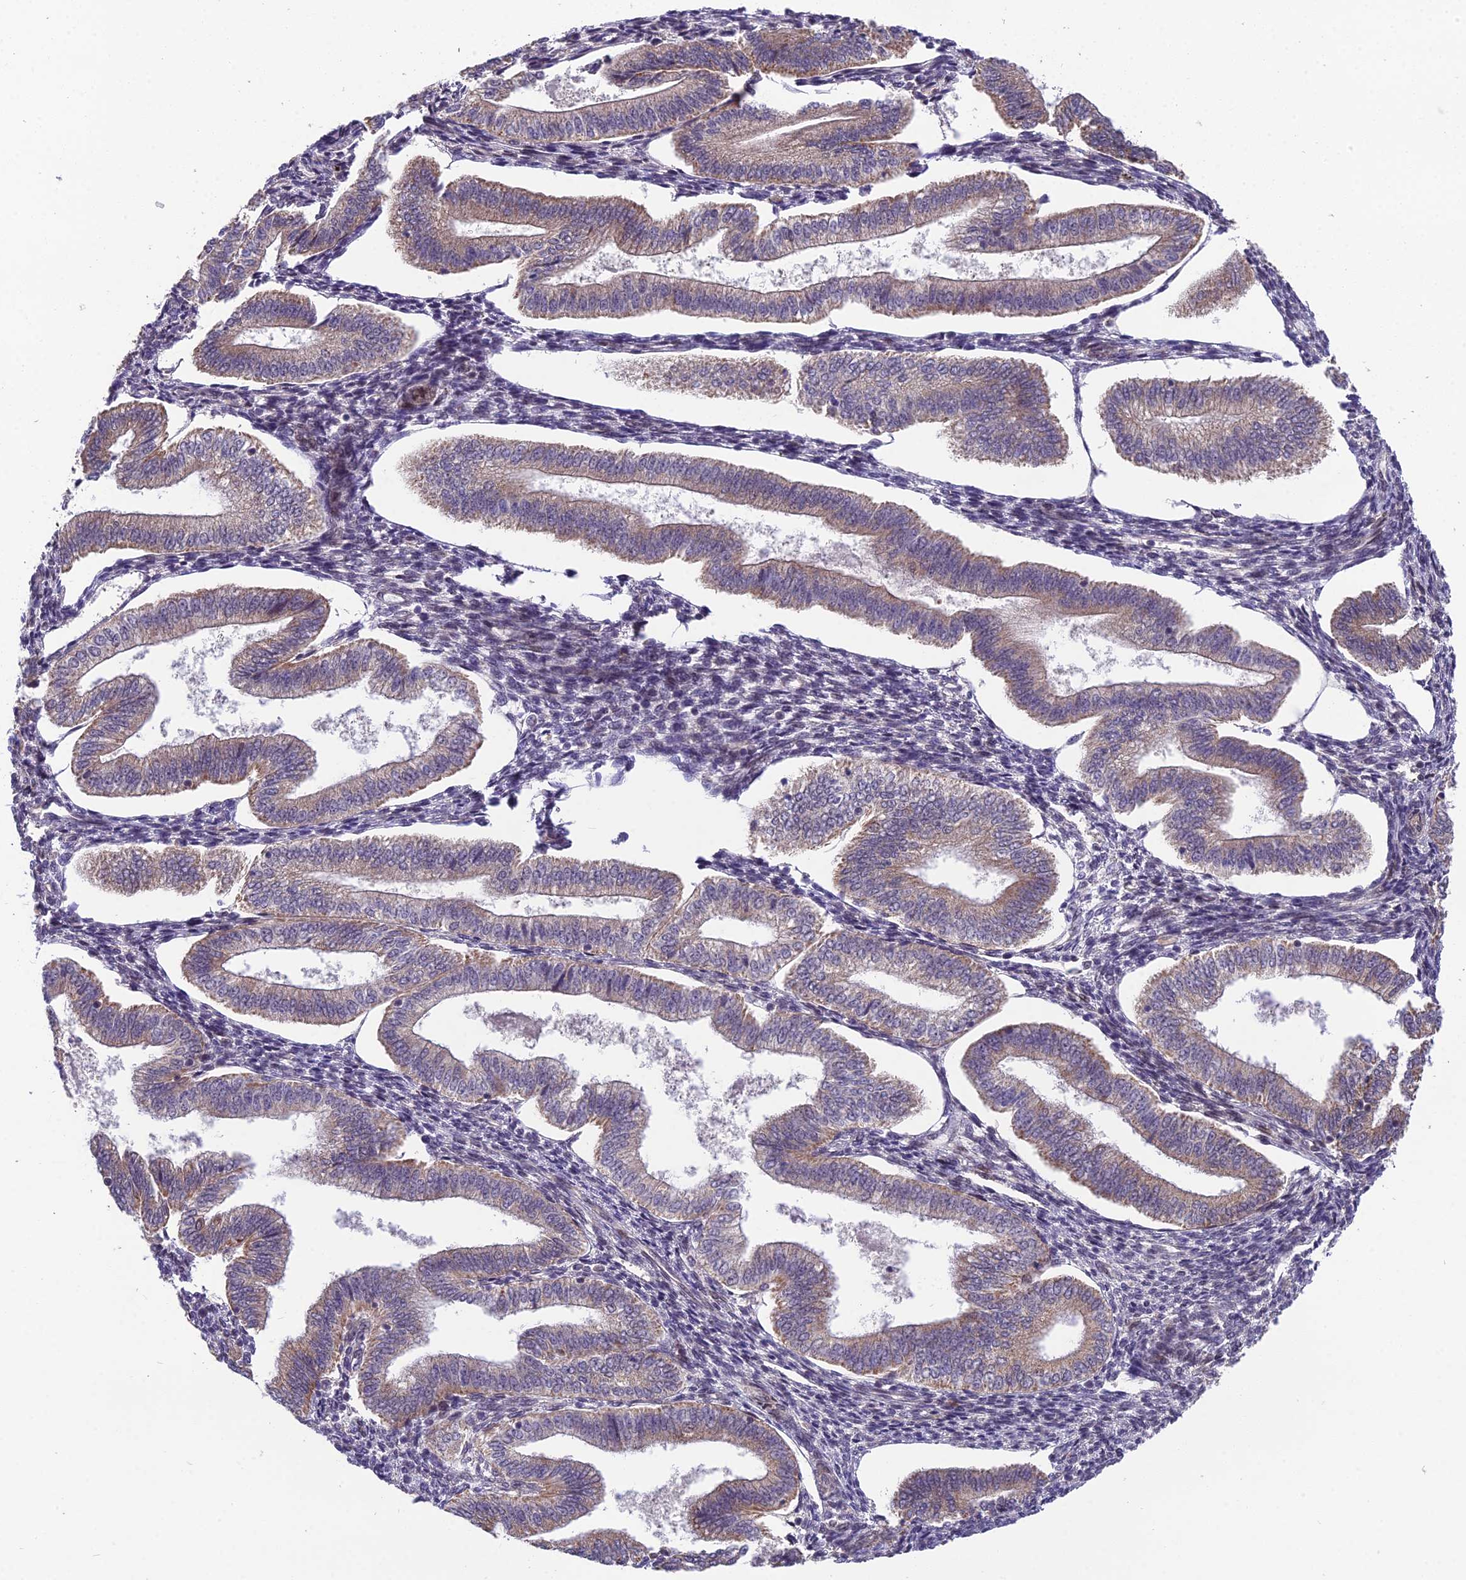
{"staining": {"intensity": "negative", "quantity": "none", "location": "none"}, "tissue": "endometrium", "cell_type": "Cells in endometrial stroma", "image_type": "normal", "snomed": [{"axis": "morphology", "description": "Normal tissue, NOS"}, {"axis": "topography", "description": "Endometrium"}], "caption": "Immunohistochemistry (IHC) histopathology image of unremarkable human endometrium stained for a protein (brown), which demonstrates no positivity in cells in endometrial stroma. The staining was performed using DAB (3,3'-diaminobenzidine) to visualize the protein expression in brown, while the nuclei were stained in blue with hematoxylin (Magnification: 20x).", "gene": "CYP2R1", "patient": {"sex": "female", "age": 34}}